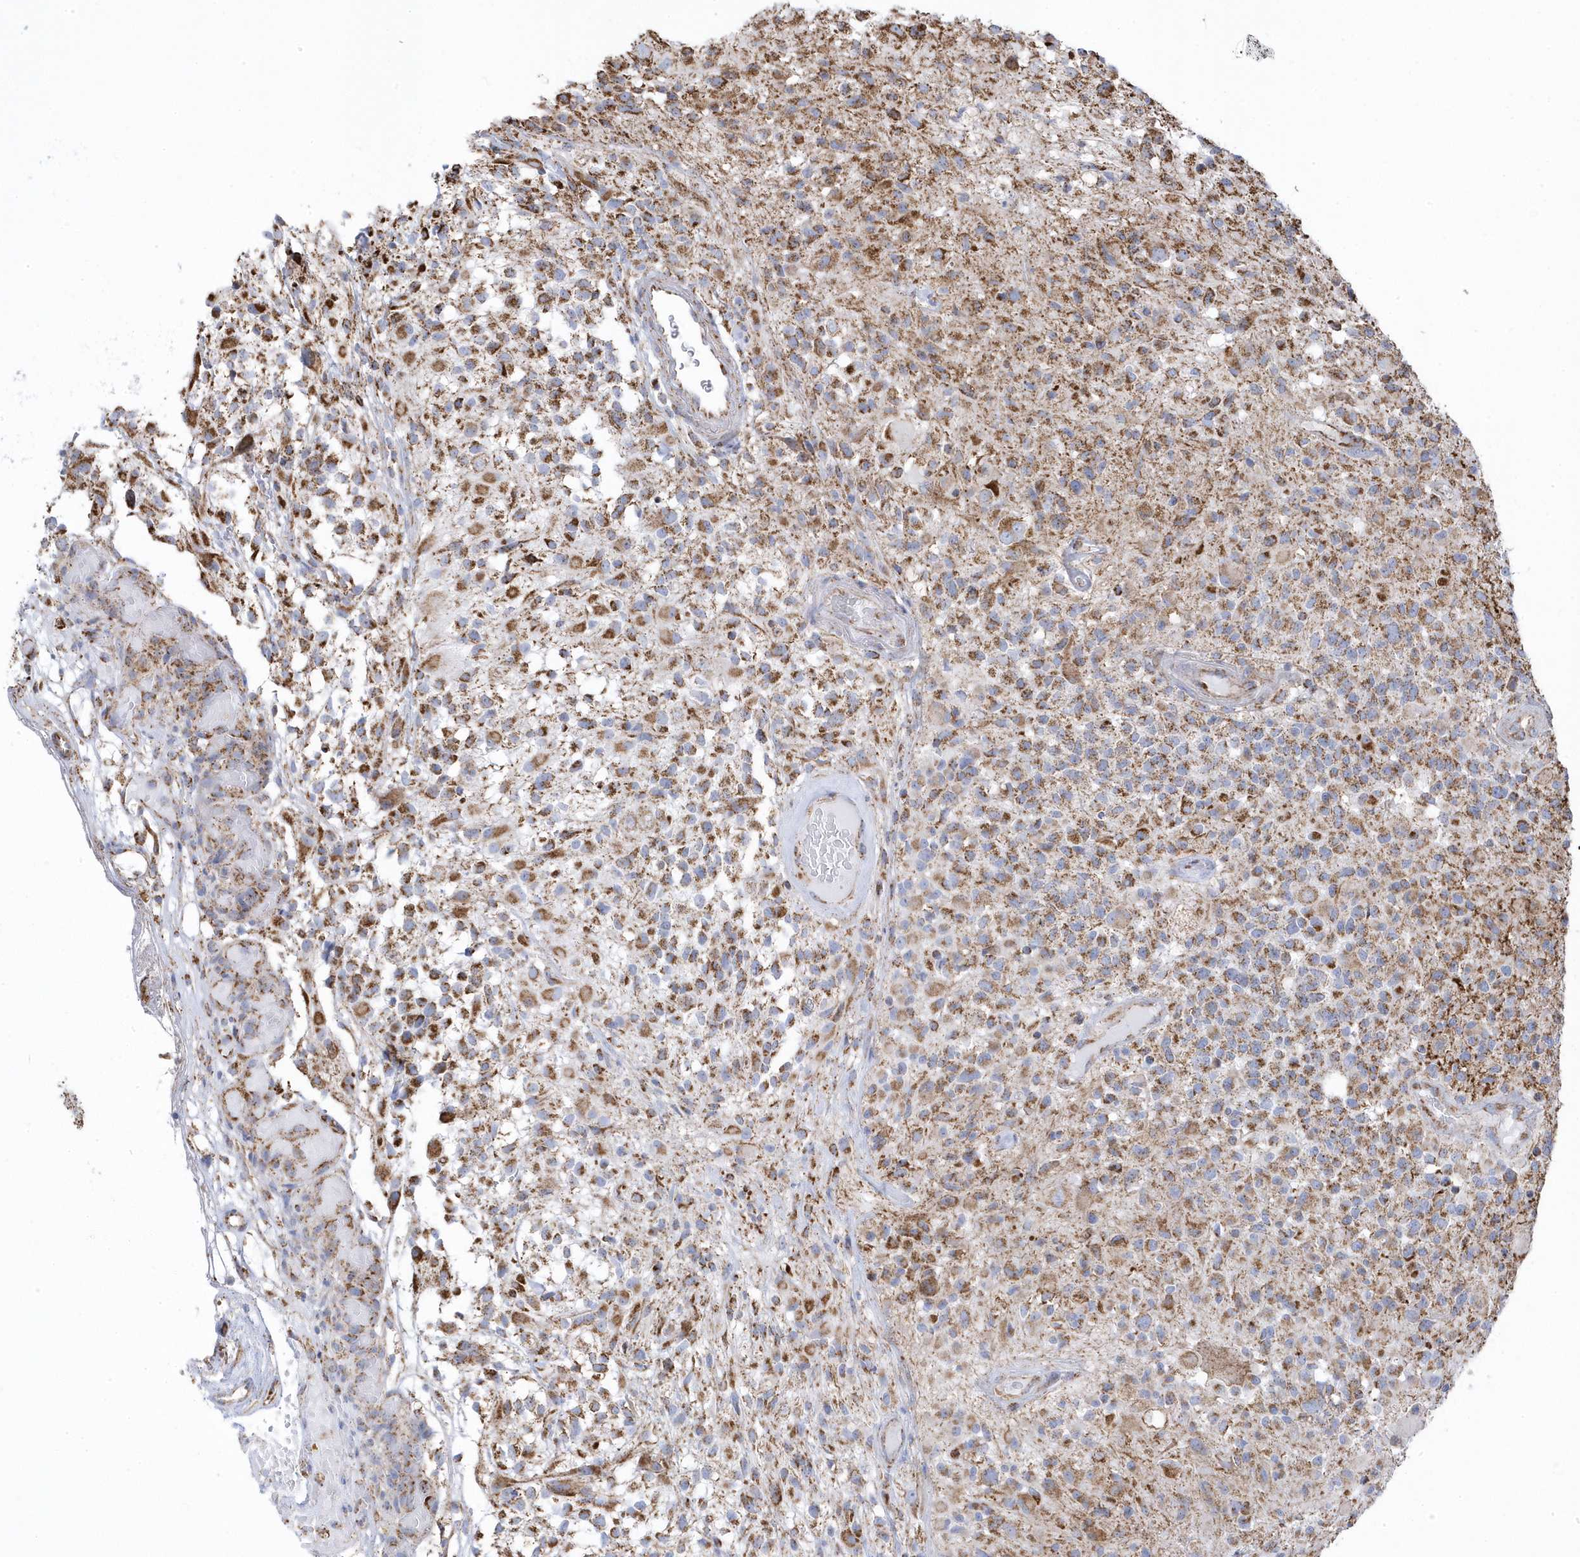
{"staining": {"intensity": "moderate", "quantity": ">75%", "location": "cytoplasmic/membranous"}, "tissue": "glioma", "cell_type": "Tumor cells", "image_type": "cancer", "snomed": [{"axis": "morphology", "description": "Glioma, malignant, High grade"}, {"axis": "morphology", "description": "Glioblastoma, NOS"}, {"axis": "topography", "description": "Brain"}], "caption": "Immunohistochemistry (IHC) photomicrograph of neoplastic tissue: glioma stained using IHC displays medium levels of moderate protein expression localized specifically in the cytoplasmic/membranous of tumor cells, appearing as a cytoplasmic/membranous brown color.", "gene": "GTPBP8", "patient": {"sex": "male", "age": 60}}